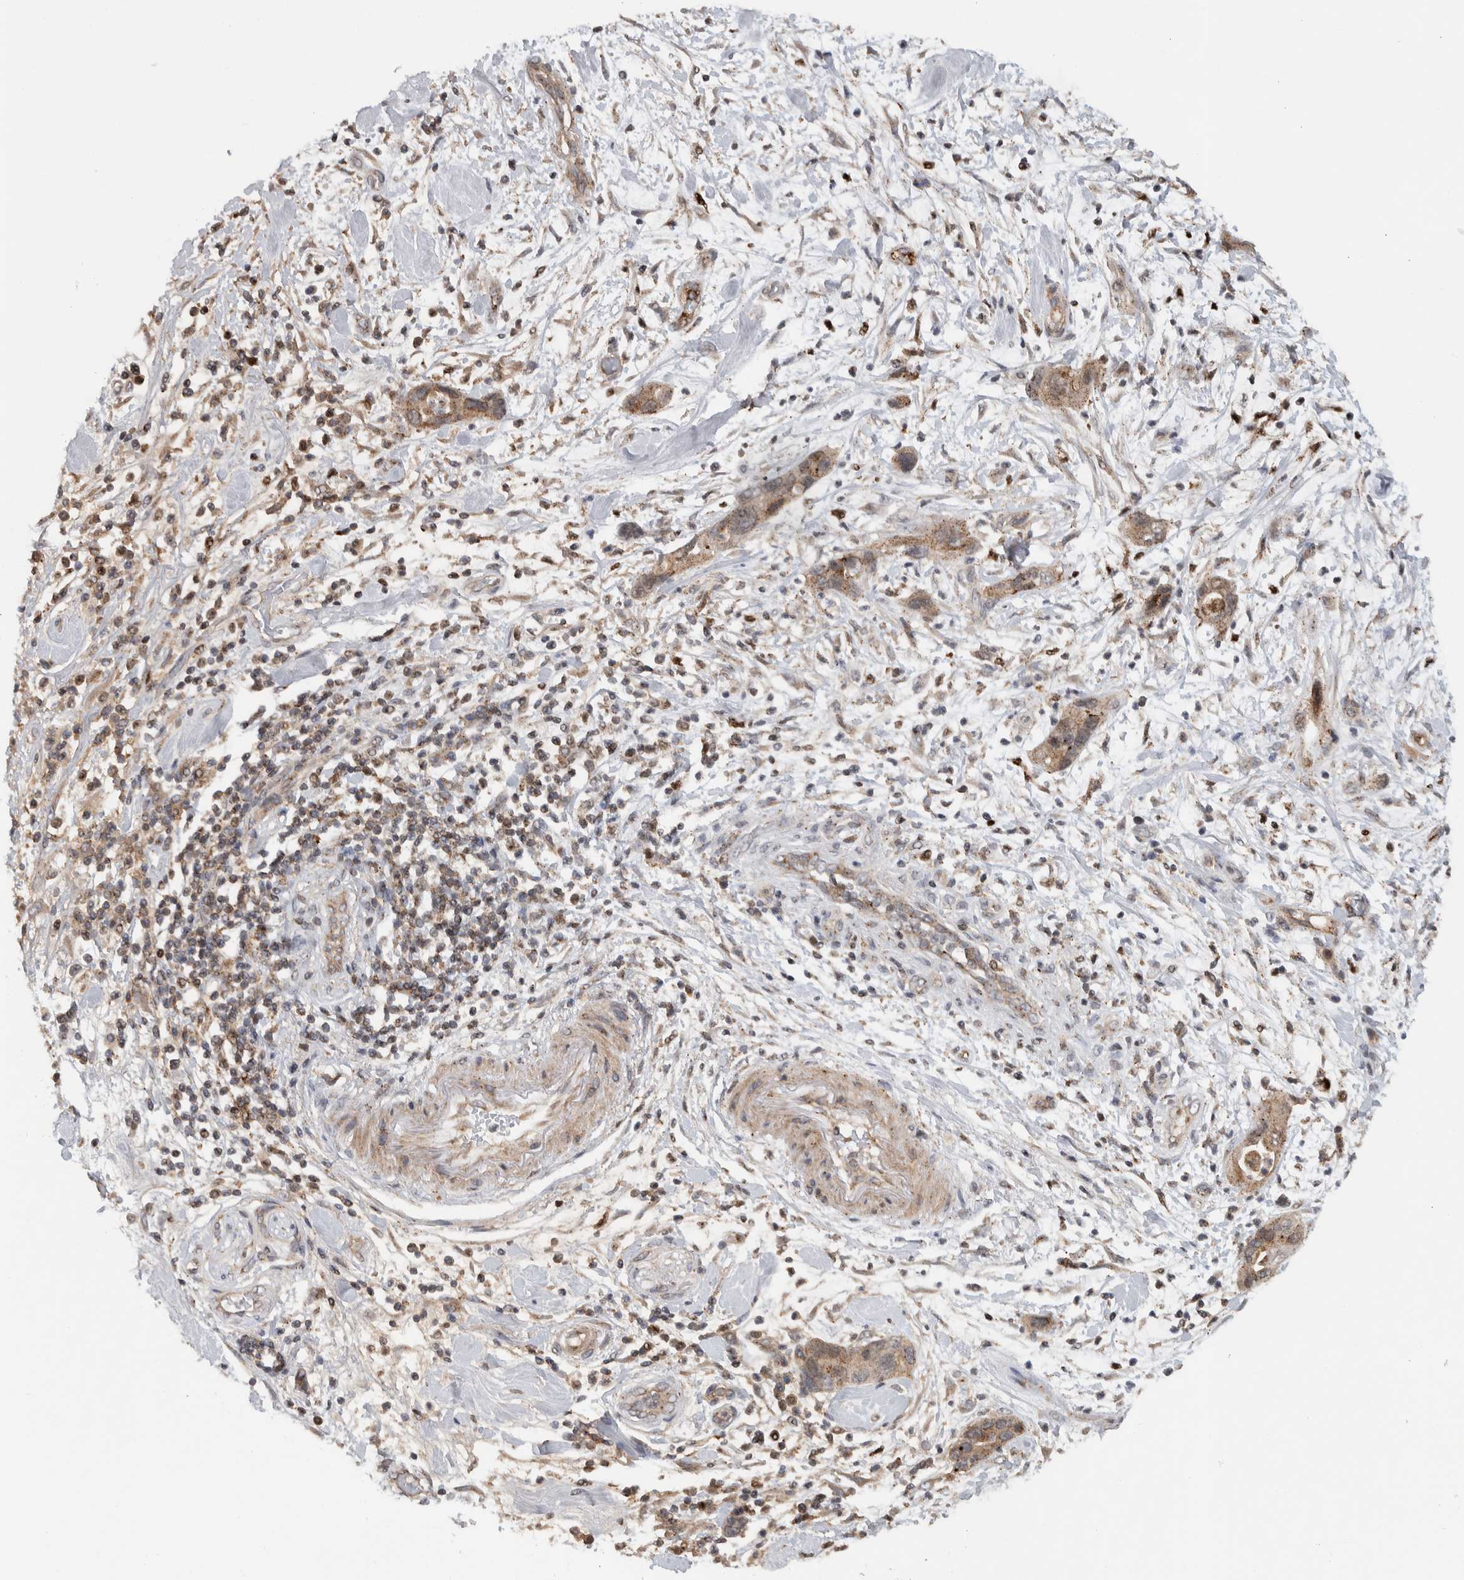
{"staining": {"intensity": "moderate", "quantity": ">75%", "location": "cytoplasmic/membranous"}, "tissue": "pancreatic cancer", "cell_type": "Tumor cells", "image_type": "cancer", "snomed": [{"axis": "morphology", "description": "Adenocarcinoma, NOS"}, {"axis": "topography", "description": "Pancreas"}], "caption": "A histopathology image of human pancreatic cancer stained for a protein demonstrates moderate cytoplasmic/membranous brown staining in tumor cells. The protein is shown in brown color, while the nuclei are stained blue.", "gene": "MSL1", "patient": {"sex": "female", "age": 70}}